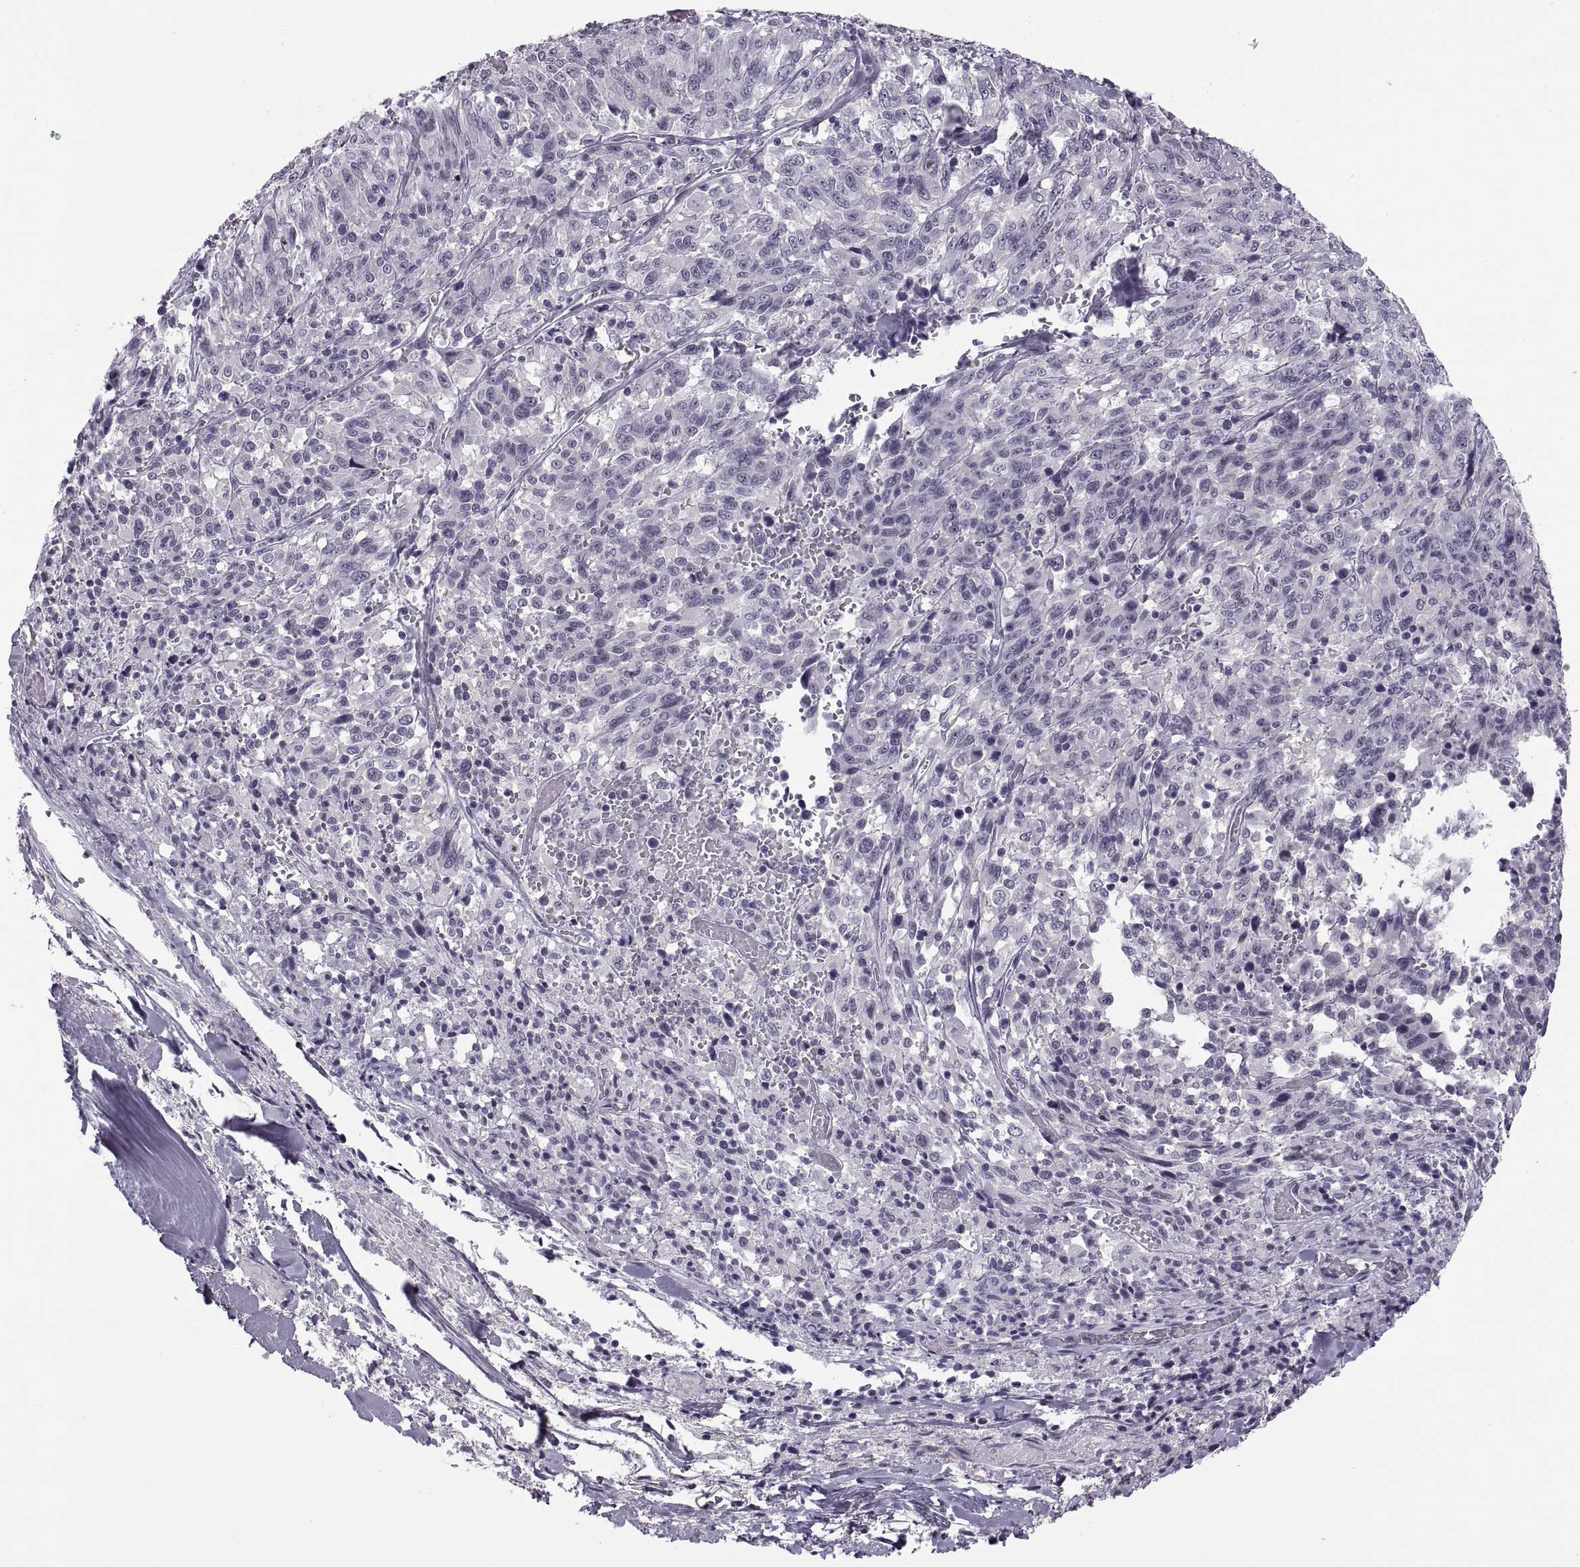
{"staining": {"intensity": "negative", "quantity": "none", "location": "none"}, "tissue": "melanoma", "cell_type": "Tumor cells", "image_type": "cancer", "snomed": [{"axis": "morphology", "description": "Malignant melanoma, NOS"}, {"axis": "topography", "description": "Skin"}], "caption": "High power microscopy image of an IHC image of malignant melanoma, revealing no significant staining in tumor cells.", "gene": "TBC1D3G", "patient": {"sex": "female", "age": 91}}